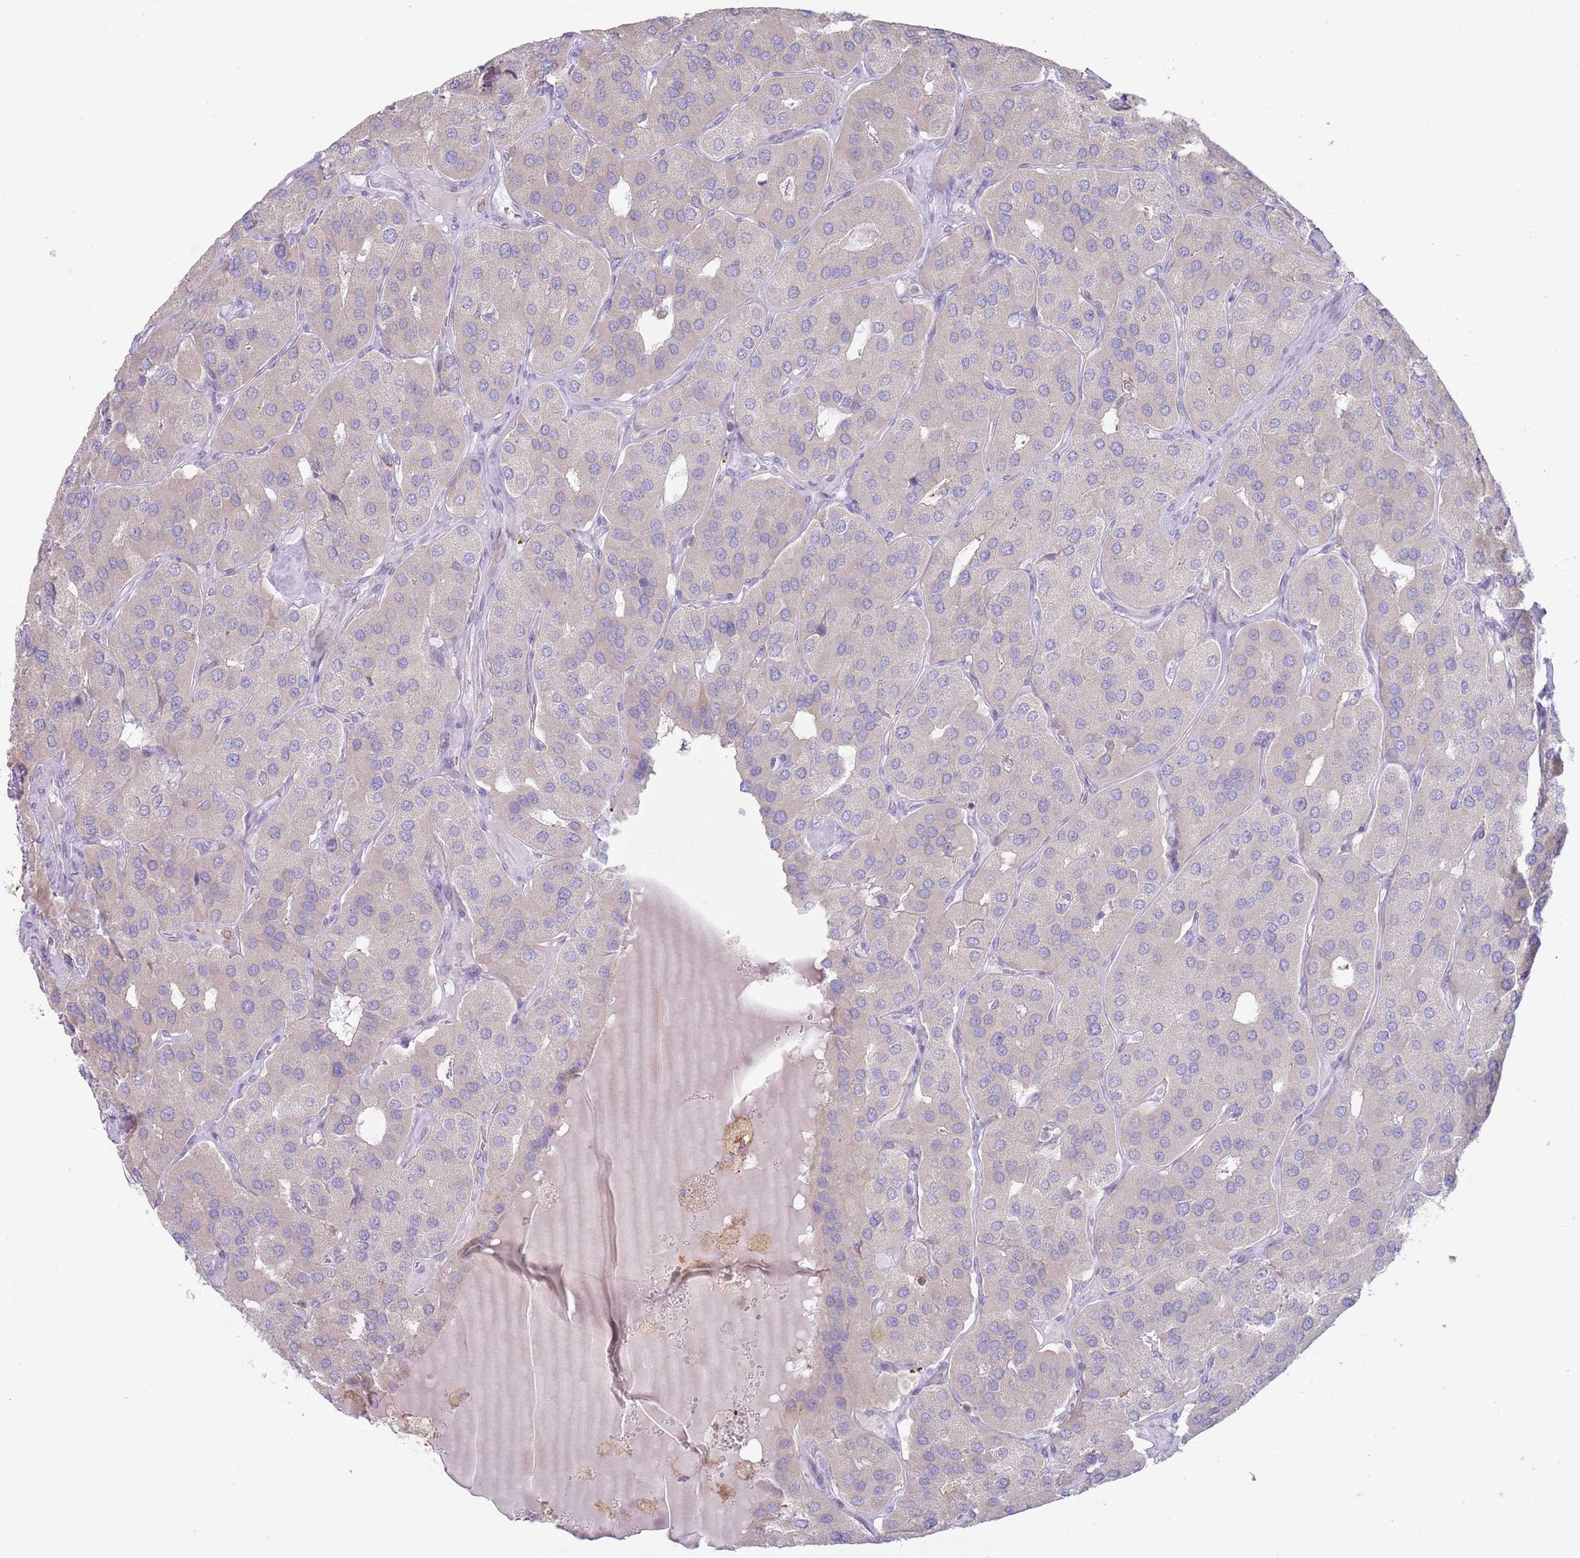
{"staining": {"intensity": "negative", "quantity": "none", "location": "none"}, "tissue": "parathyroid gland", "cell_type": "Glandular cells", "image_type": "normal", "snomed": [{"axis": "morphology", "description": "Normal tissue, NOS"}, {"axis": "morphology", "description": "Adenoma, NOS"}, {"axis": "topography", "description": "Parathyroid gland"}], "caption": "Immunohistochemical staining of benign parathyroid gland exhibits no significant expression in glandular cells. Brightfield microscopy of IHC stained with DAB (brown) and hematoxylin (blue), captured at high magnification.", "gene": "LPXN", "patient": {"sex": "female", "age": 86}}